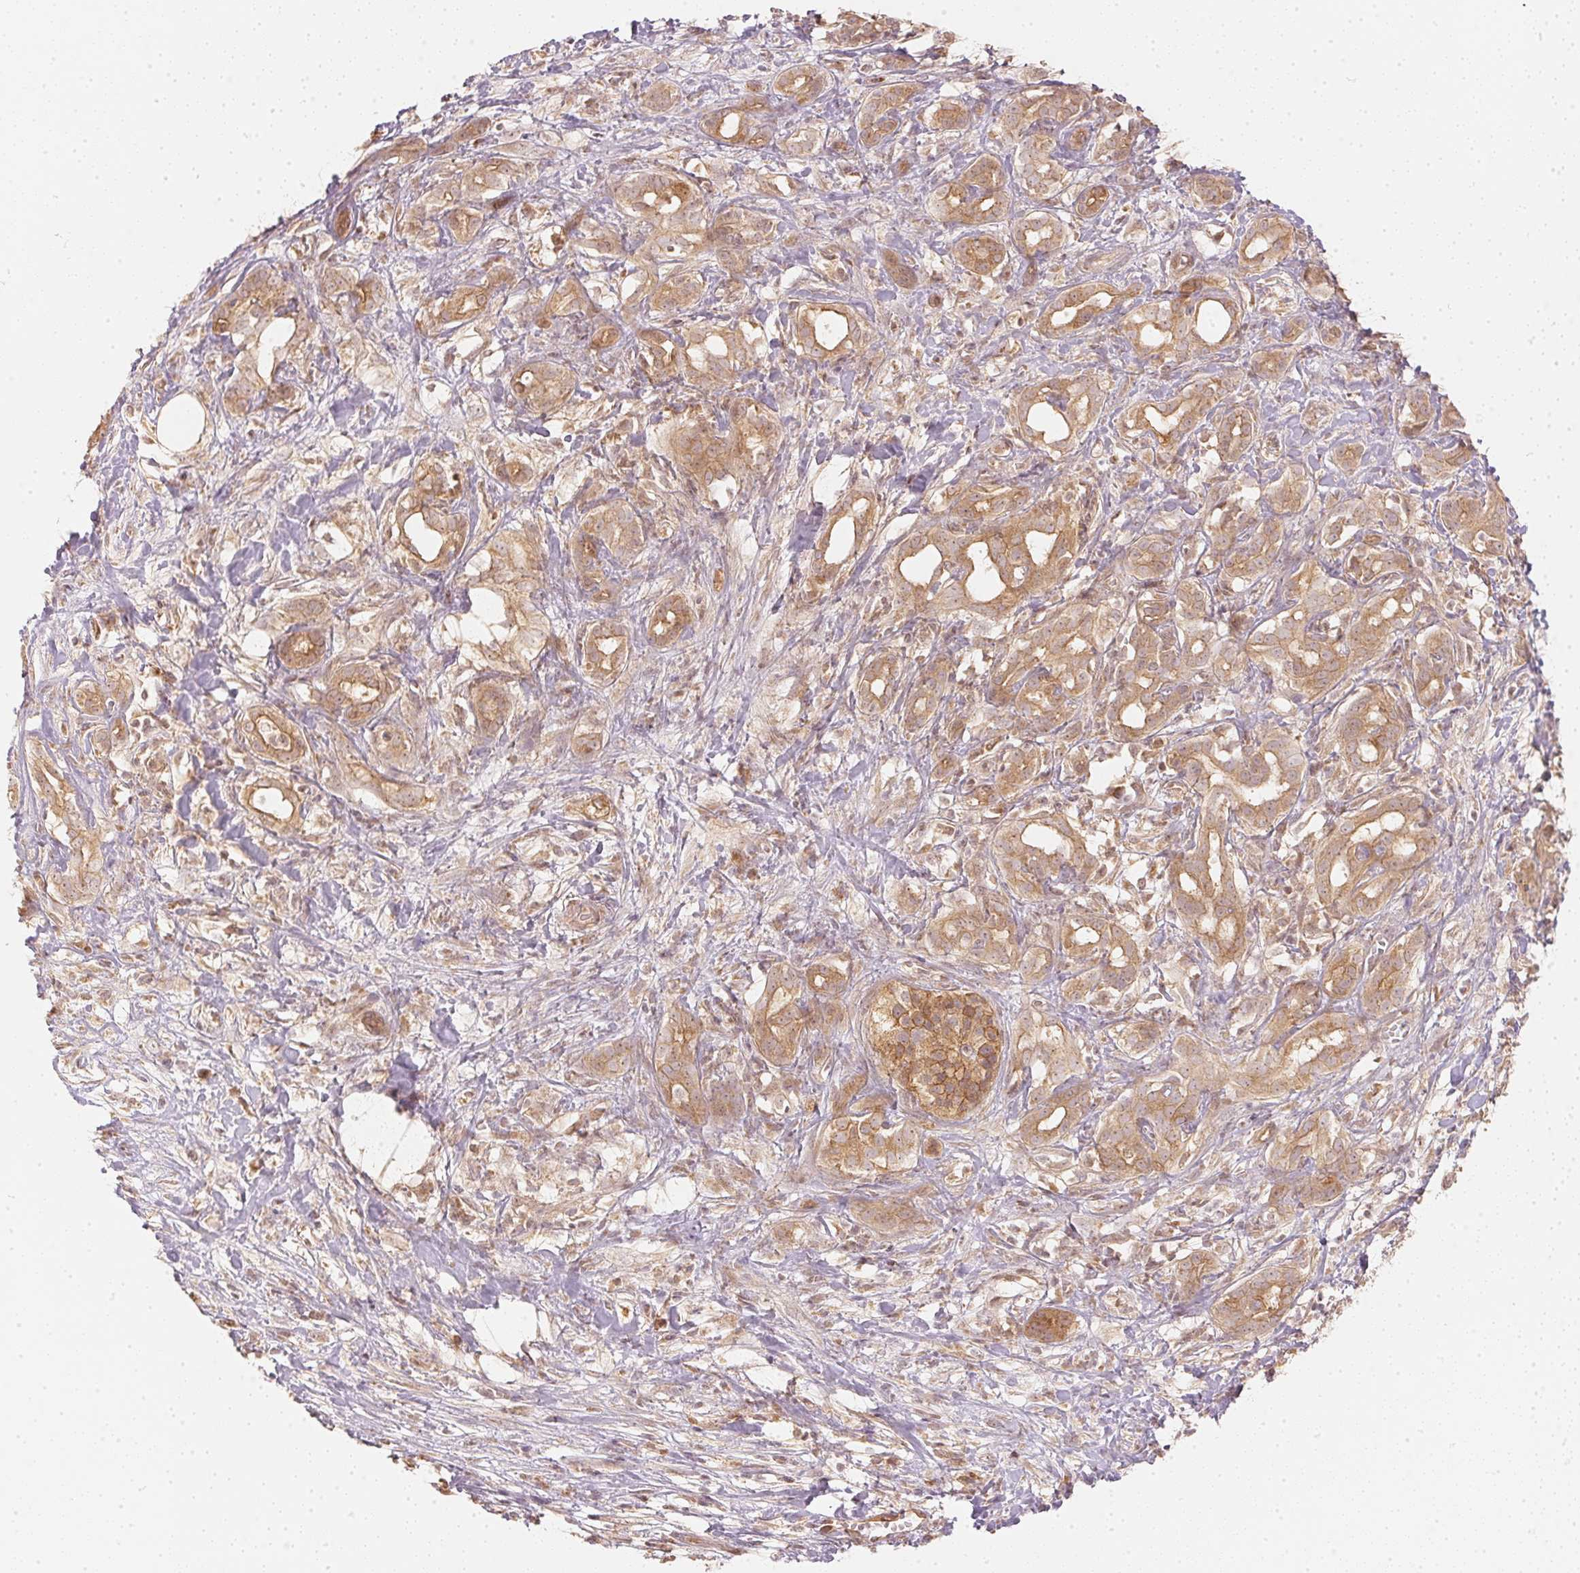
{"staining": {"intensity": "moderate", "quantity": ">75%", "location": "cytoplasmic/membranous"}, "tissue": "pancreatic cancer", "cell_type": "Tumor cells", "image_type": "cancer", "snomed": [{"axis": "morphology", "description": "Adenocarcinoma, NOS"}, {"axis": "topography", "description": "Pancreas"}], "caption": "Protein staining exhibits moderate cytoplasmic/membranous expression in approximately >75% of tumor cells in adenocarcinoma (pancreatic).", "gene": "WDR54", "patient": {"sex": "male", "age": 61}}